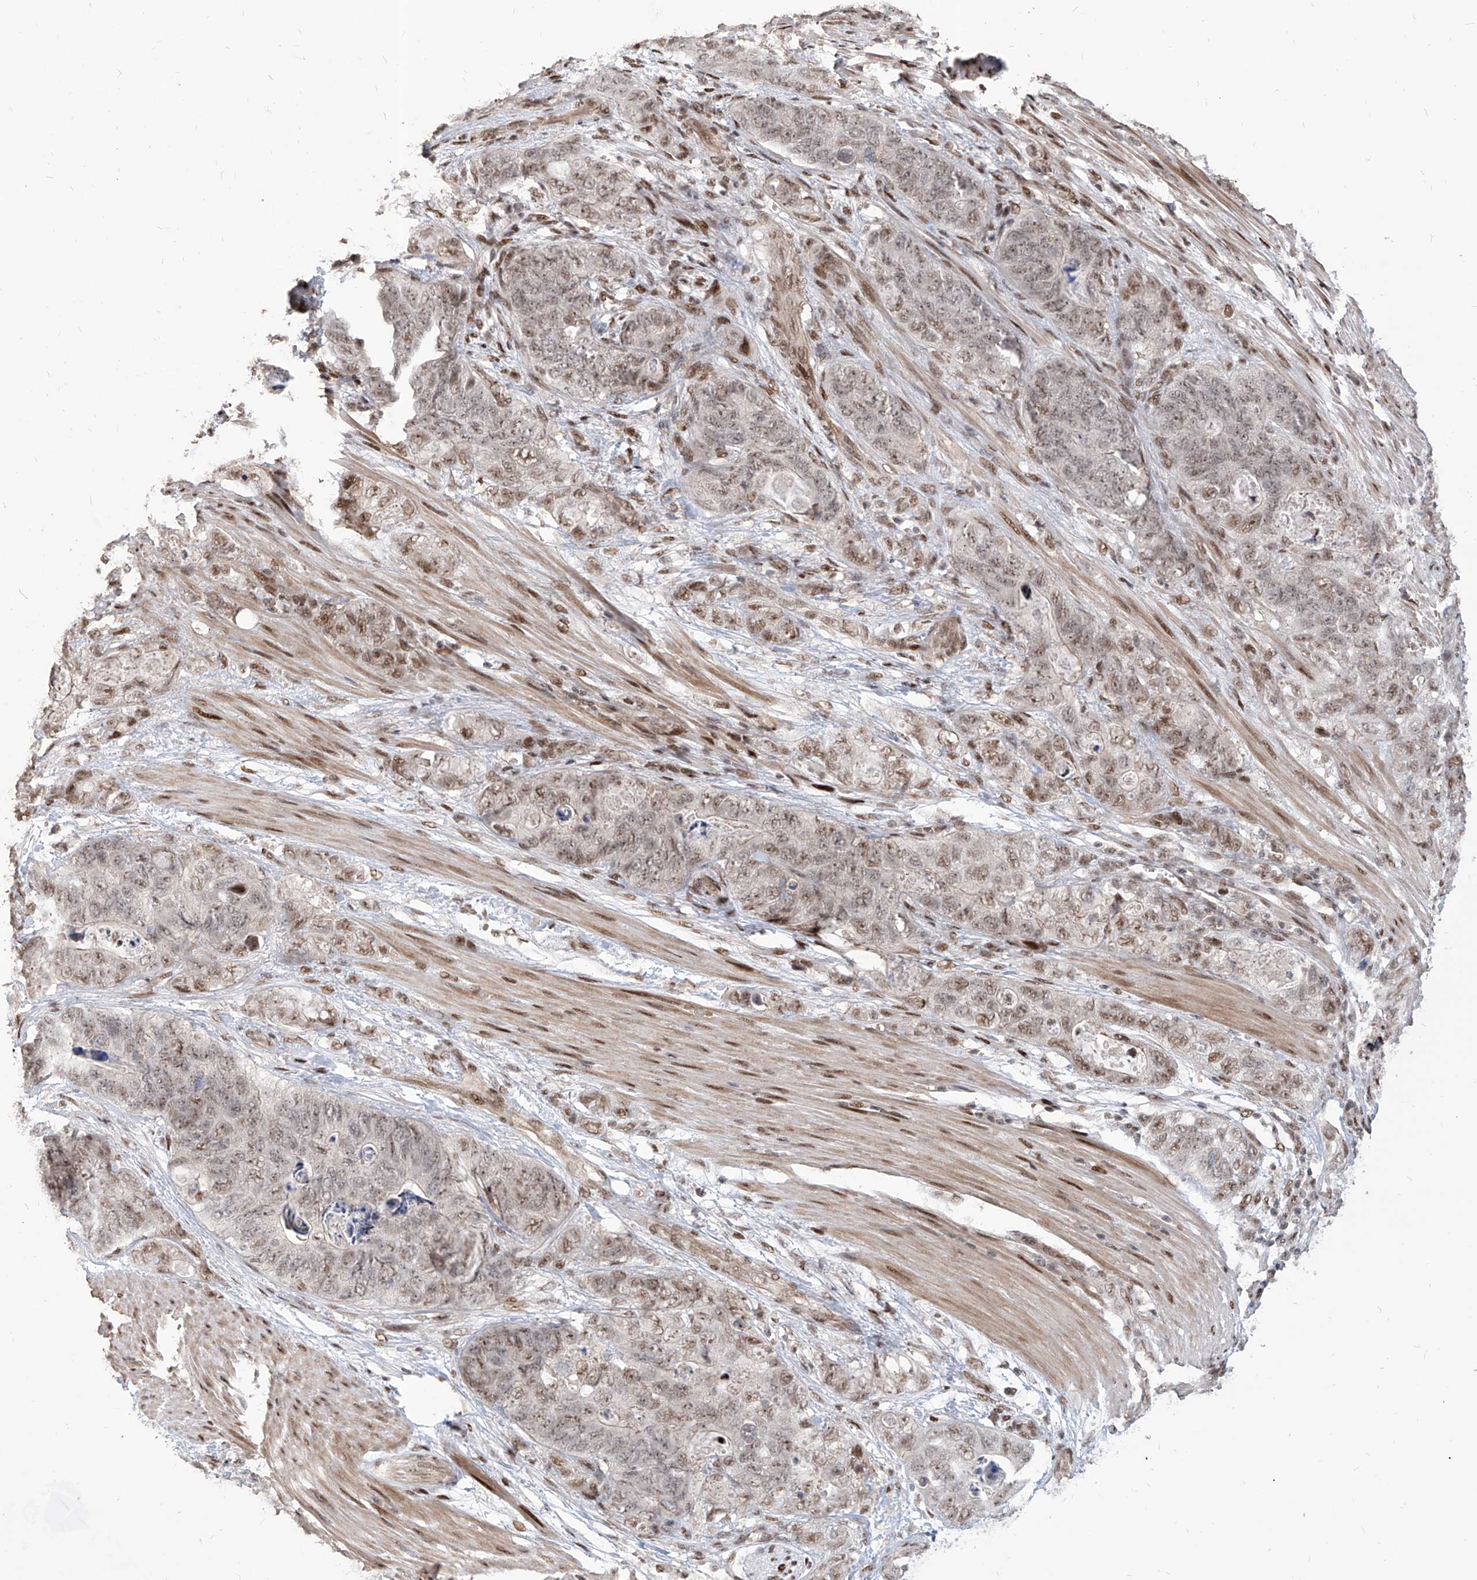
{"staining": {"intensity": "moderate", "quantity": ">75%", "location": "nuclear"}, "tissue": "stomach cancer", "cell_type": "Tumor cells", "image_type": "cancer", "snomed": [{"axis": "morphology", "description": "Normal tissue, NOS"}, {"axis": "morphology", "description": "Adenocarcinoma, NOS"}, {"axis": "topography", "description": "Stomach"}], "caption": "This is a micrograph of IHC staining of stomach cancer (adenocarcinoma), which shows moderate expression in the nuclear of tumor cells.", "gene": "IRF2", "patient": {"sex": "female", "age": 89}}